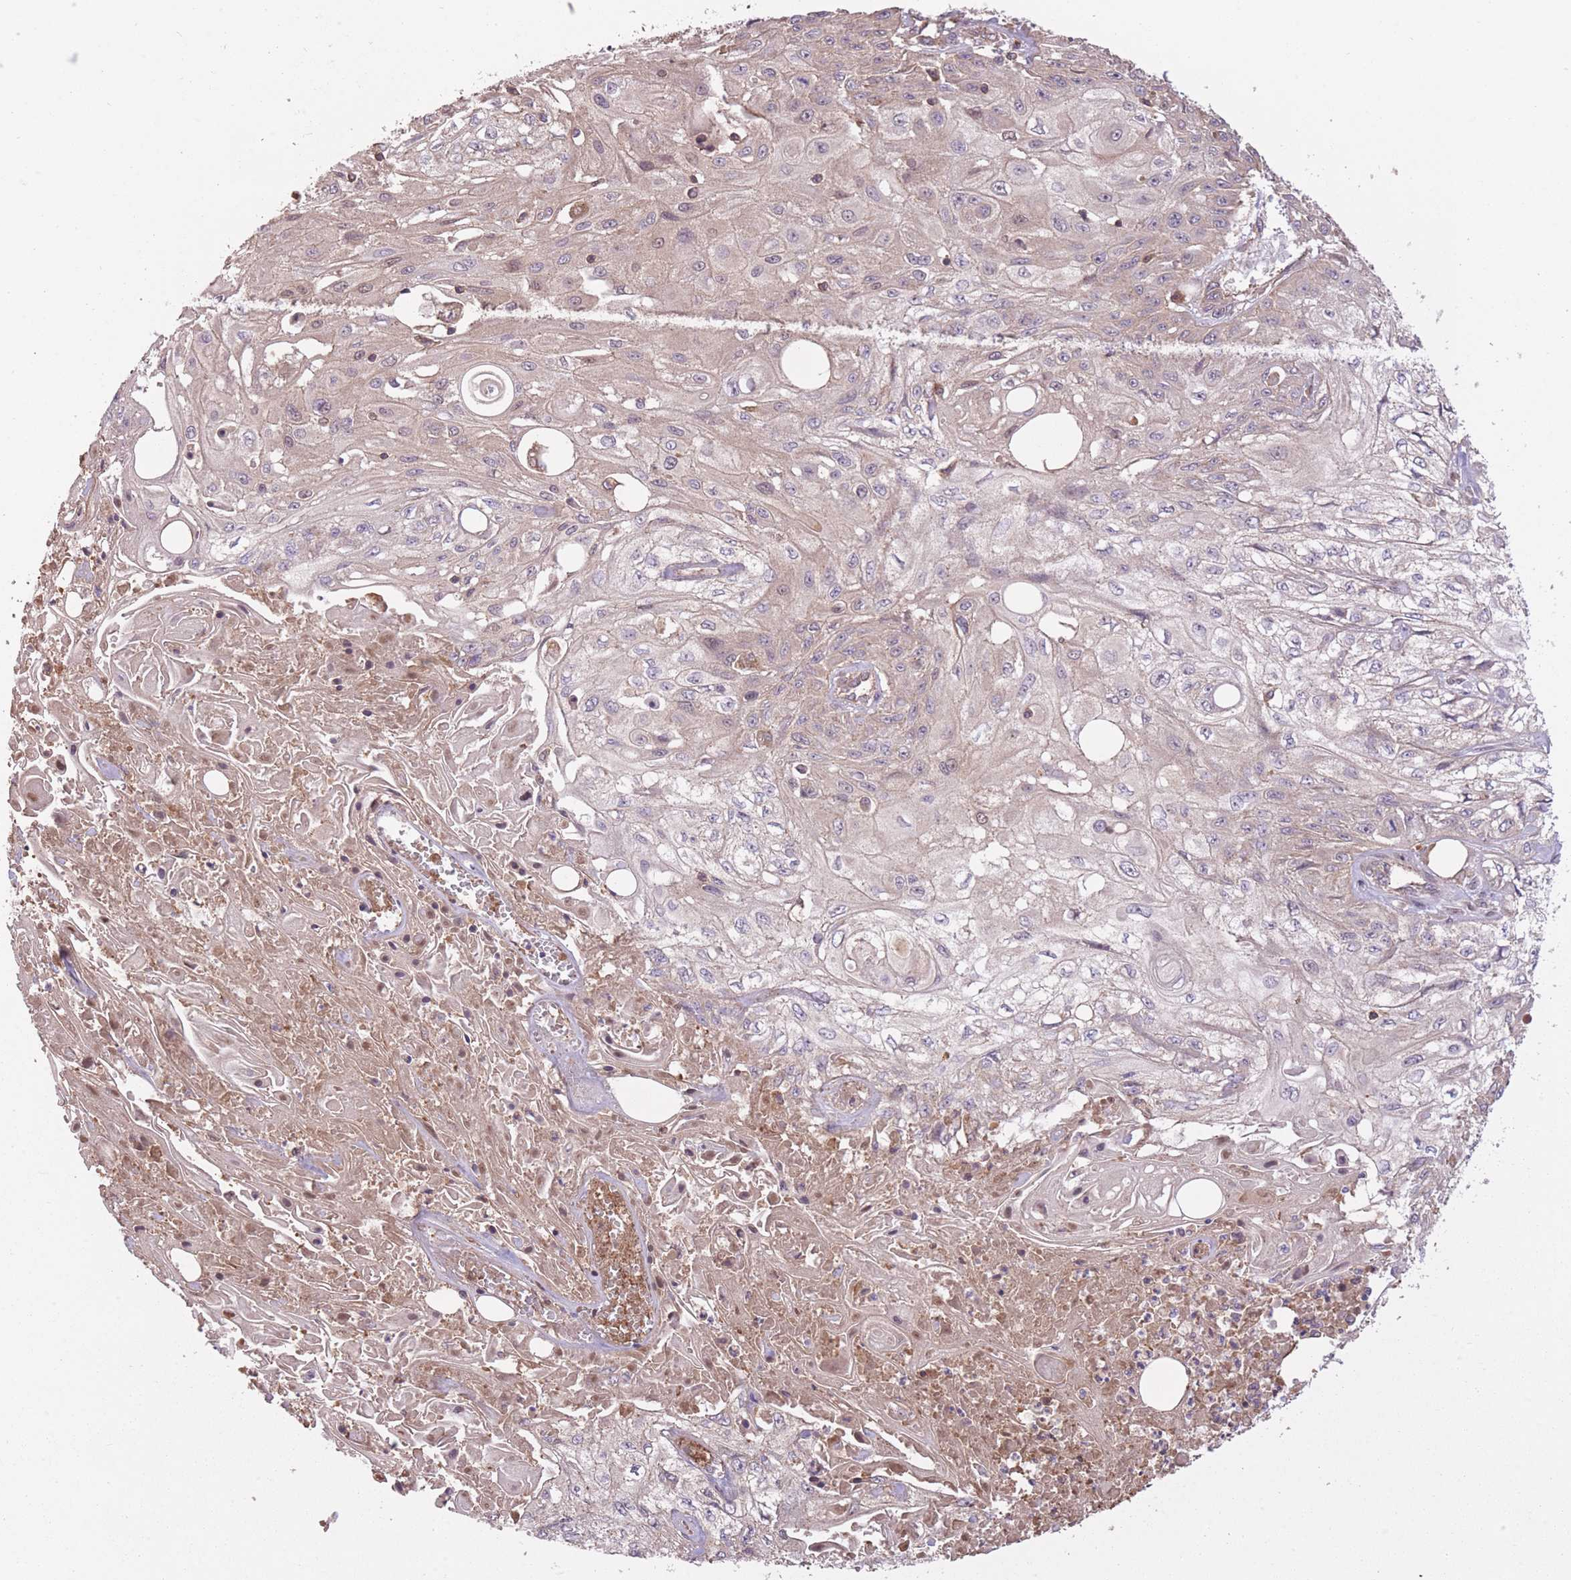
{"staining": {"intensity": "weak", "quantity": "25%-75%", "location": "cytoplasmic/membranous"}, "tissue": "skin cancer", "cell_type": "Tumor cells", "image_type": "cancer", "snomed": [{"axis": "morphology", "description": "Squamous cell carcinoma, NOS"}, {"axis": "morphology", "description": "Squamous cell carcinoma, metastatic, NOS"}, {"axis": "topography", "description": "Skin"}, {"axis": "topography", "description": "Lymph node"}], "caption": "The immunohistochemical stain highlights weak cytoplasmic/membranous staining in tumor cells of metastatic squamous cell carcinoma (skin) tissue.", "gene": "POLR3F", "patient": {"sex": "male", "age": 75}}